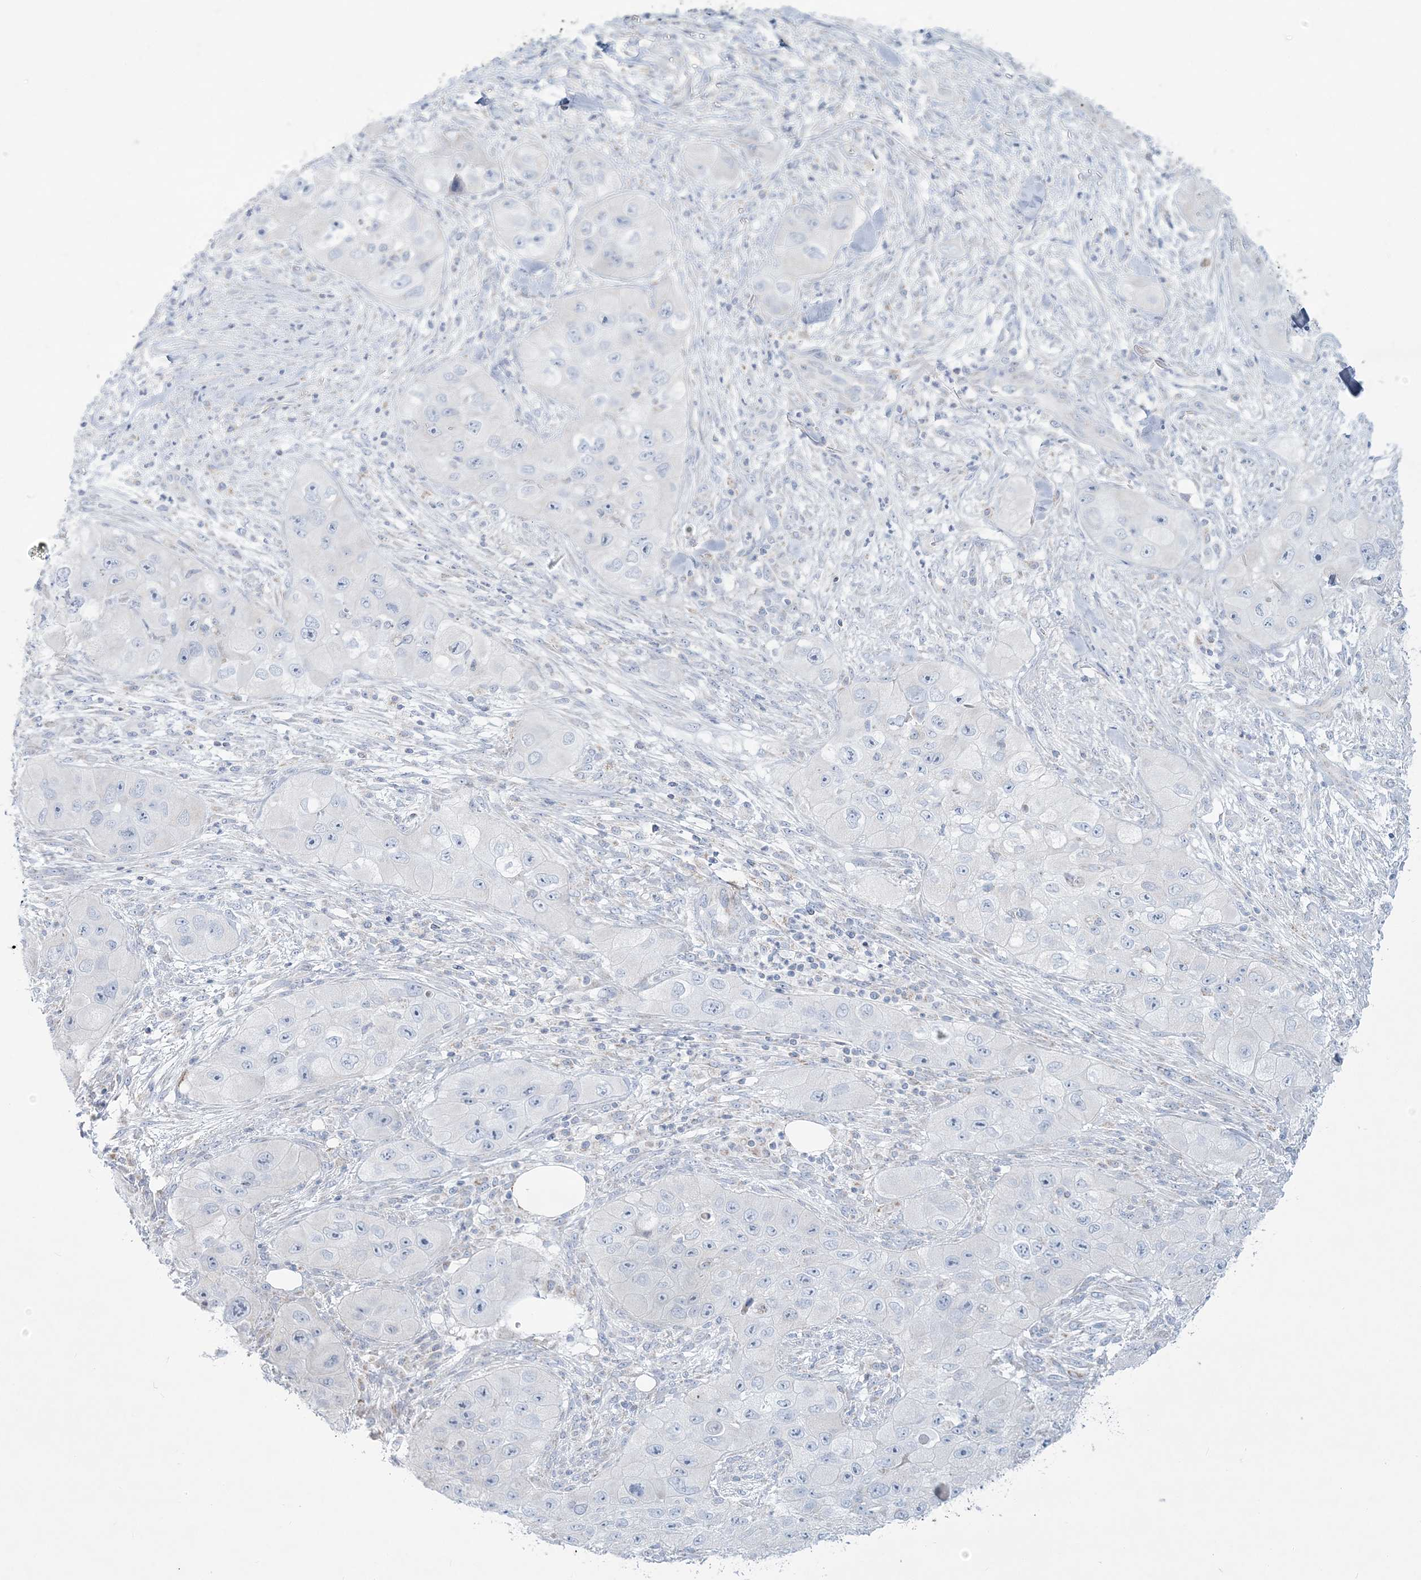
{"staining": {"intensity": "negative", "quantity": "none", "location": "none"}, "tissue": "skin cancer", "cell_type": "Tumor cells", "image_type": "cancer", "snomed": [{"axis": "morphology", "description": "Squamous cell carcinoma, NOS"}, {"axis": "topography", "description": "Skin"}, {"axis": "topography", "description": "Subcutis"}], "caption": "The IHC histopathology image has no significant staining in tumor cells of skin cancer tissue.", "gene": "TBC1D7", "patient": {"sex": "male", "age": 73}}